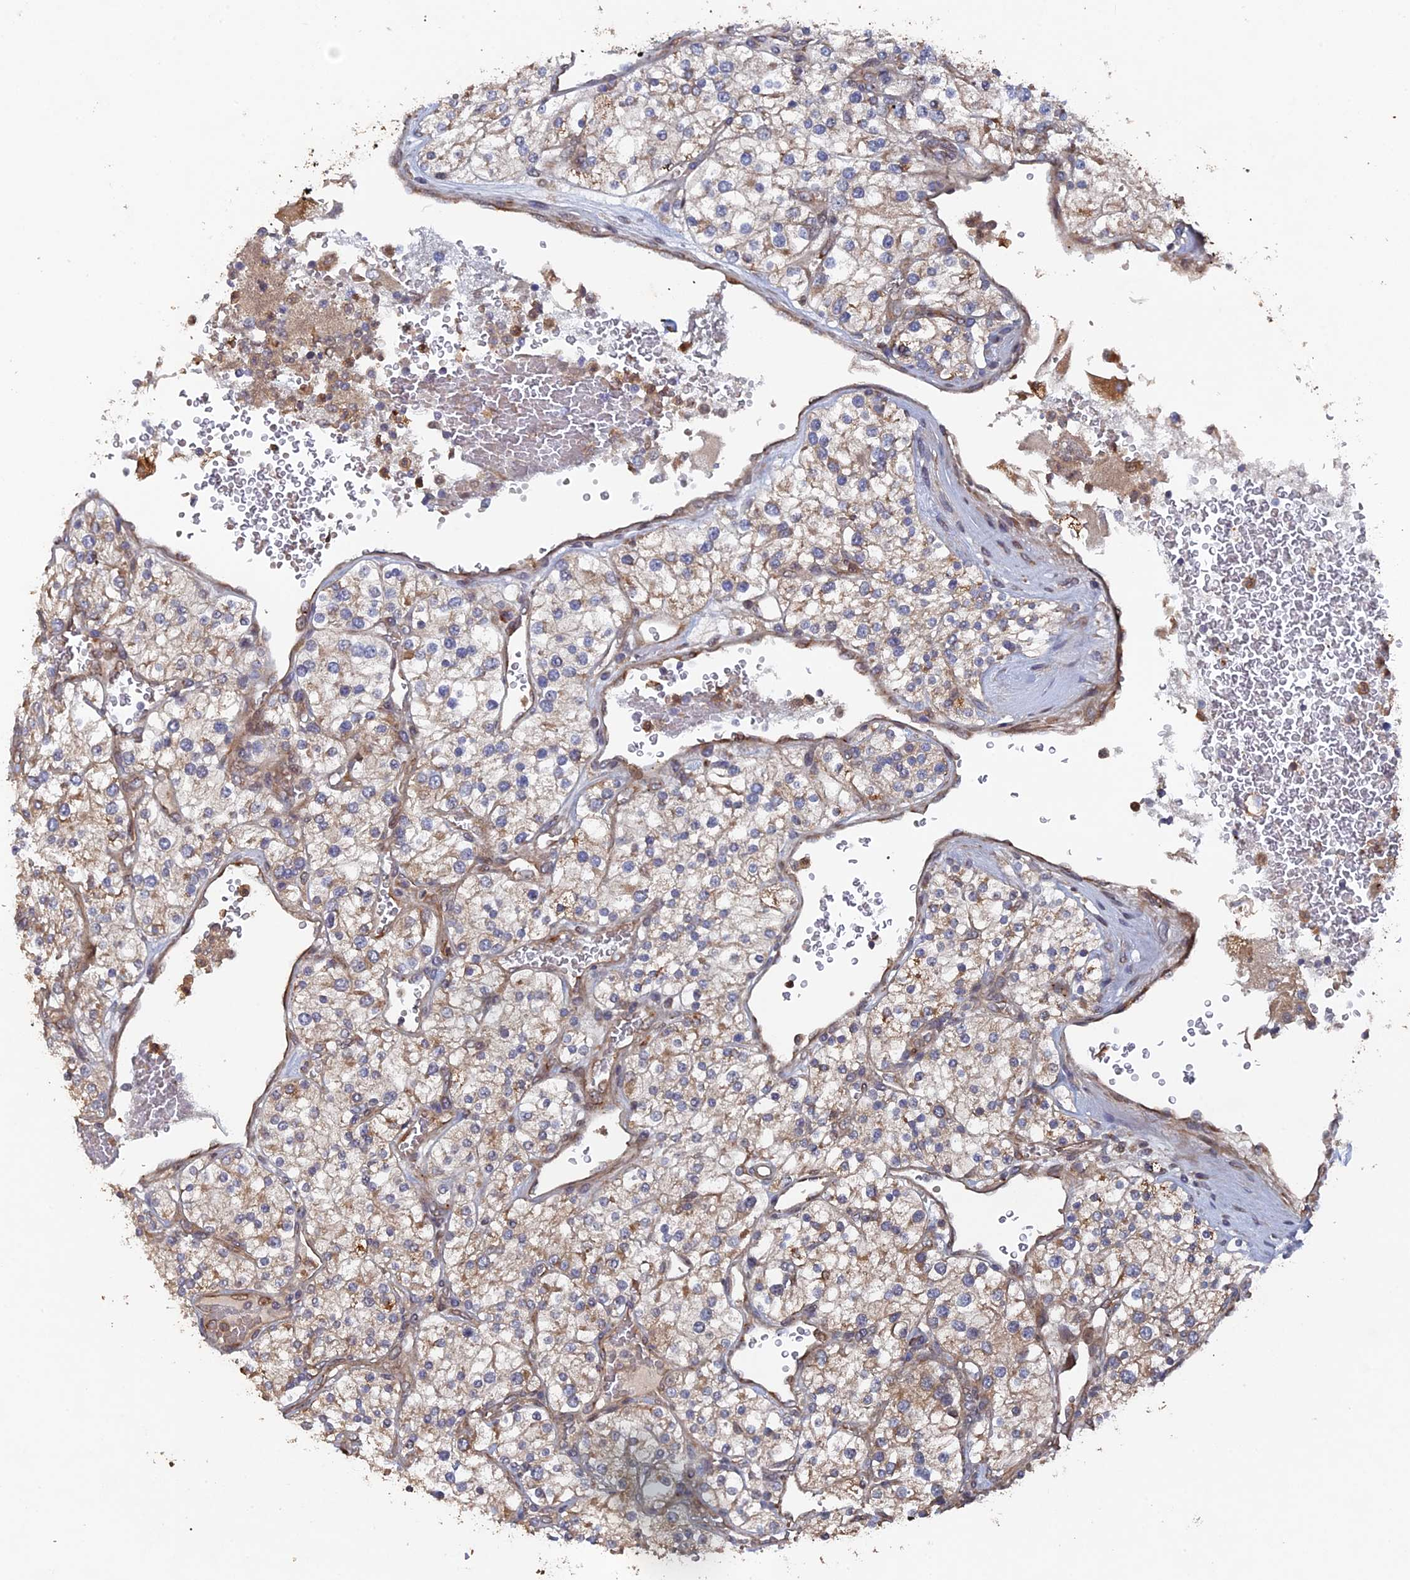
{"staining": {"intensity": "weak", "quantity": "25%-75%", "location": "cytoplasmic/membranous"}, "tissue": "renal cancer", "cell_type": "Tumor cells", "image_type": "cancer", "snomed": [{"axis": "morphology", "description": "Adenocarcinoma, NOS"}, {"axis": "topography", "description": "Kidney"}], "caption": "Immunohistochemical staining of human renal cancer shows low levels of weak cytoplasmic/membranous protein positivity in about 25%-75% of tumor cells. The protein of interest is stained brown, and the nuclei are stained in blue (DAB (3,3'-diaminobenzidine) IHC with brightfield microscopy, high magnification).", "gene": "VPS37C", "patient": {"sex": "male", "age": 80}}